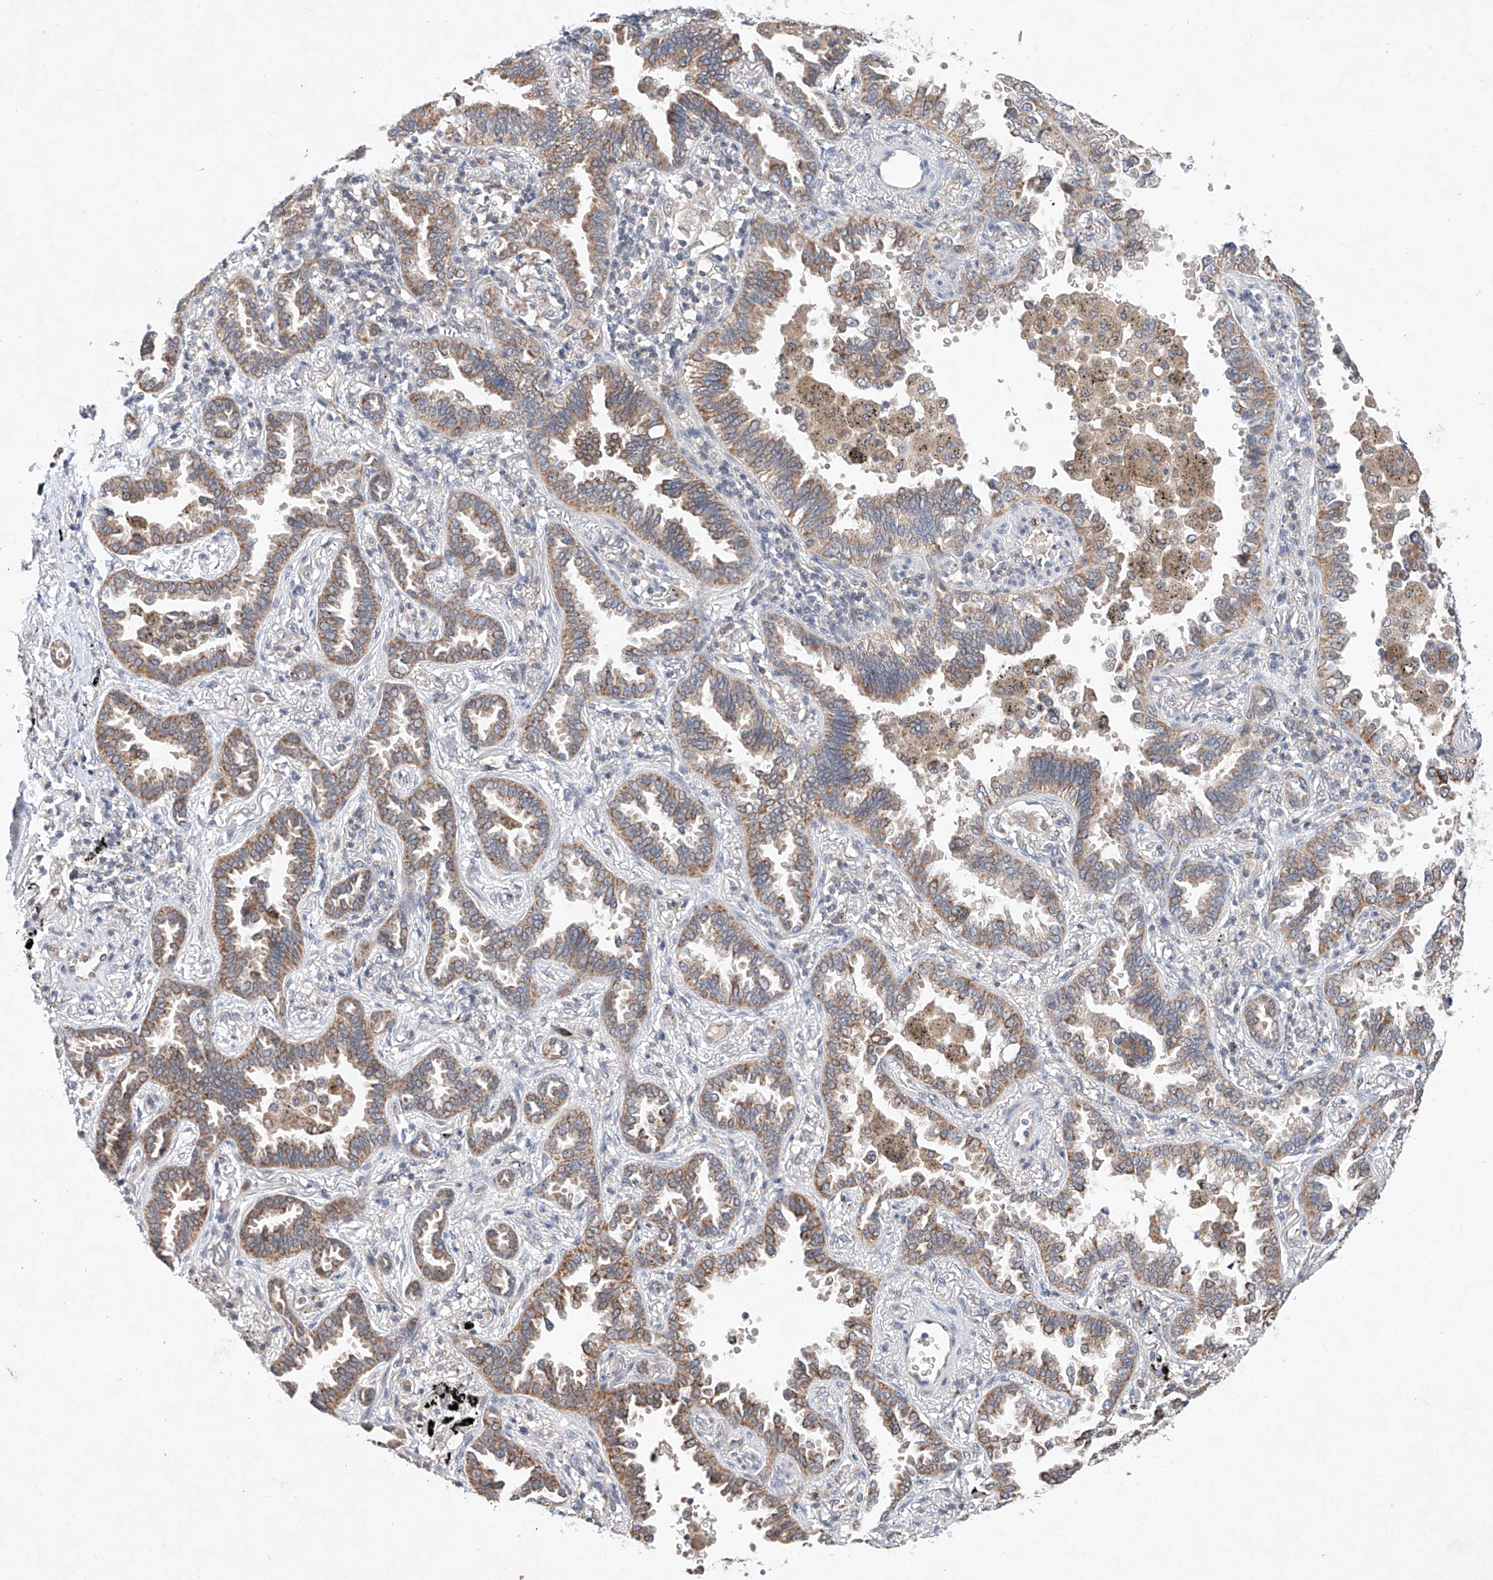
{"staining": {"intensity": "moderate", "quantity": ">75%", "location": "cytoplasmic/membranous"}, "tissue": "lung cancer", "cell_type": "Tumor cells", "image_type": "cancer", "snomed": [{"axis": "morphology", "description": "Normal tissue, NOS"}, {"axis": "morphology", "description": "Adenocarcinoma, NOS"}, {"axis": "topography", "description": "Lung"}], "caption": "Adenocarcinoma (lung) stained with immunohistochemistry (IHC) shows moderate cytoplasmic/membranous expression in about >75% of tumor cells.", "gene": "FASTK", "patient": {"sex": "male", "age": 59}}